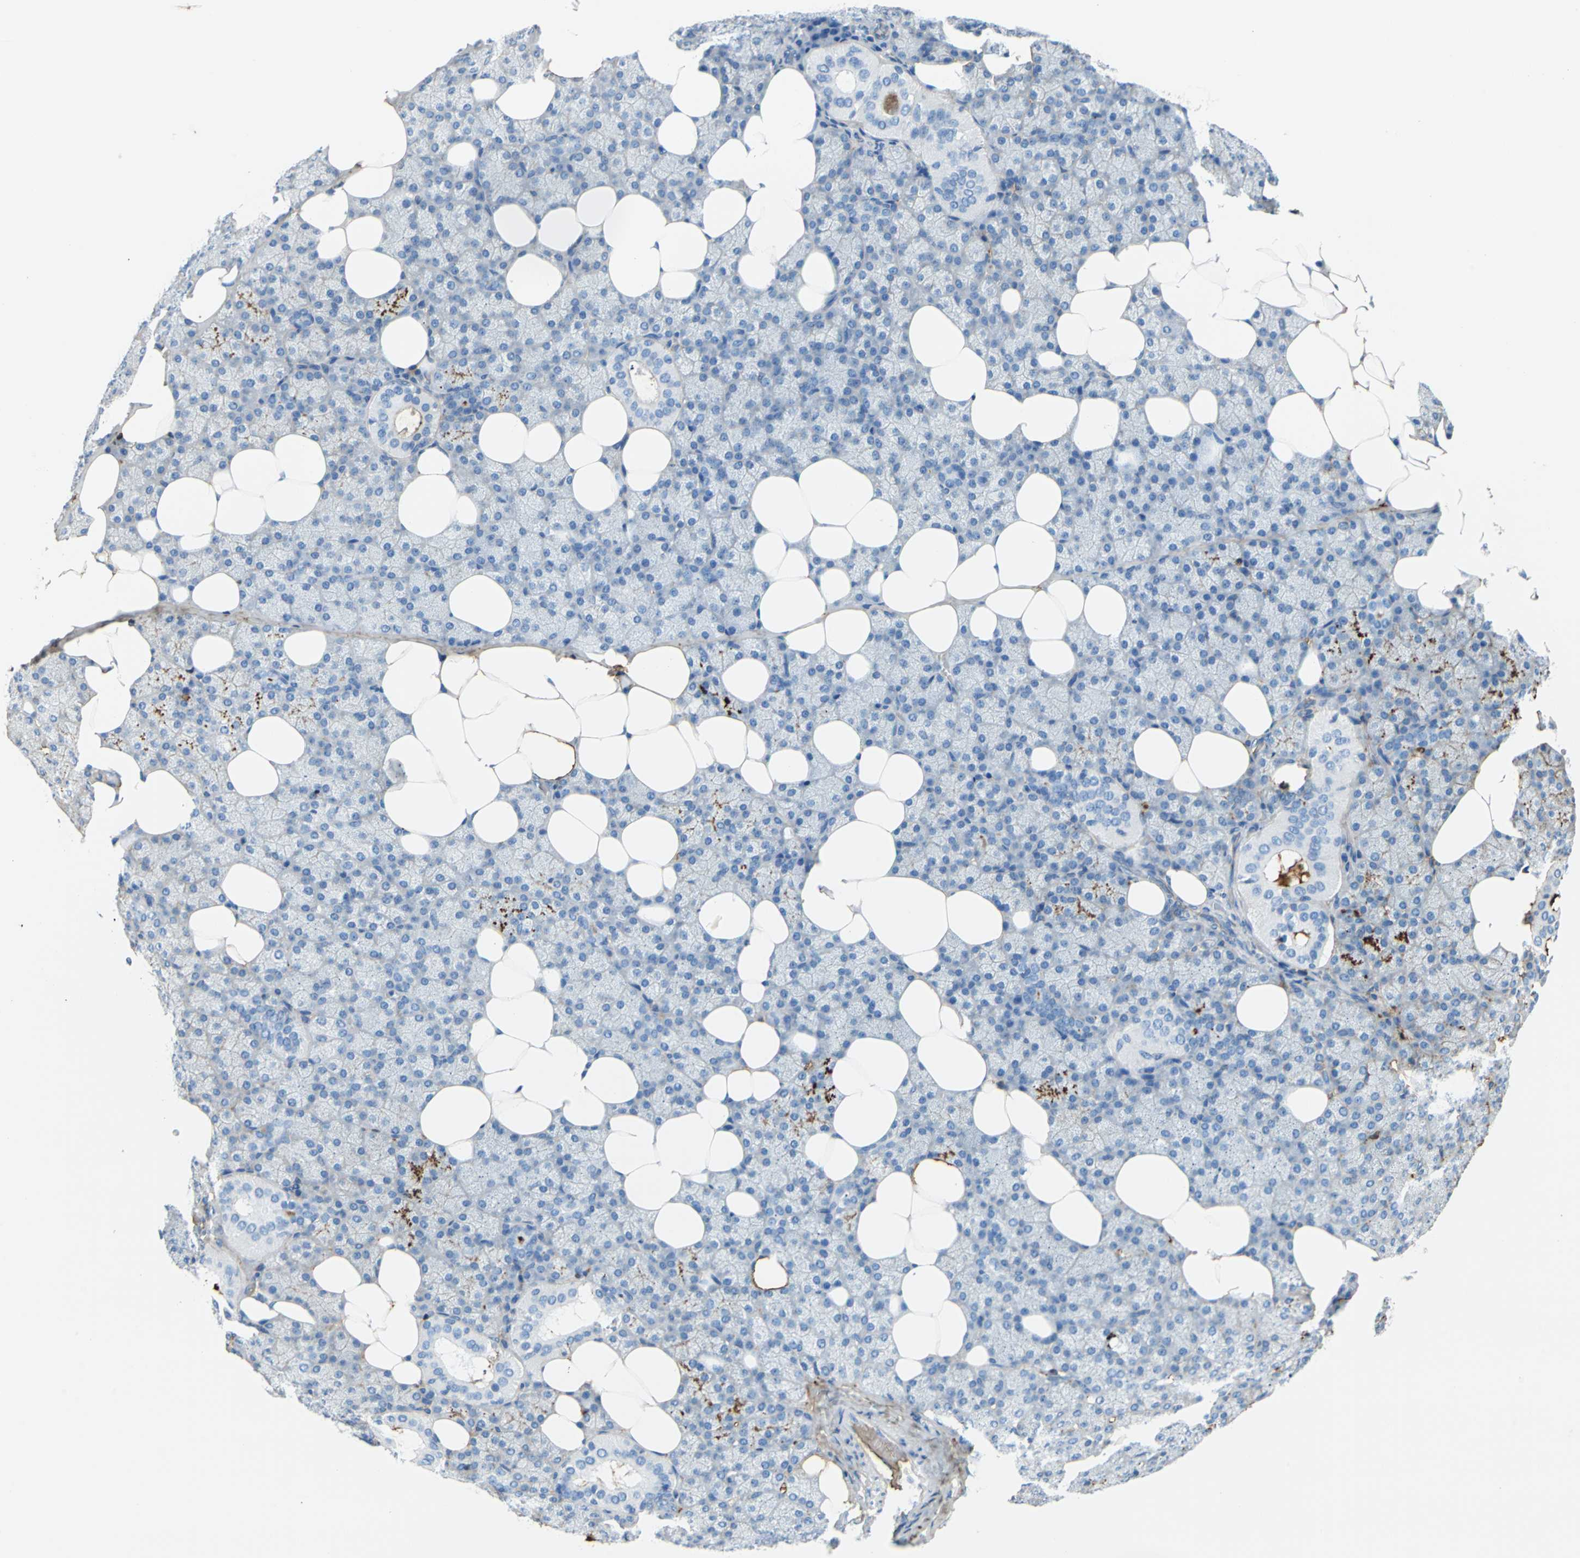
{"staining": {"intensity": "strong", "quantity": "<25%", "location": "cytoplasmic/membranous"}, "tissue": "salivary gland", "cell_type": "Glandular cells", "image_type": "normal", "snomed": [{"axis": "morphology", "description": "Normal tissue, NOS"}, {"axis": "topography", "description": "Lymph node"}, {"axis": "topography", "description": "Salivary gland"}], "caption": "Immunohistochemistry of benign human salivary gland shows medium levels of strong cytoplasmic/membranous expression in about <25% of glandular cells.", "gene": "ALB", "patient": {"sex": "male", "age": 8}}